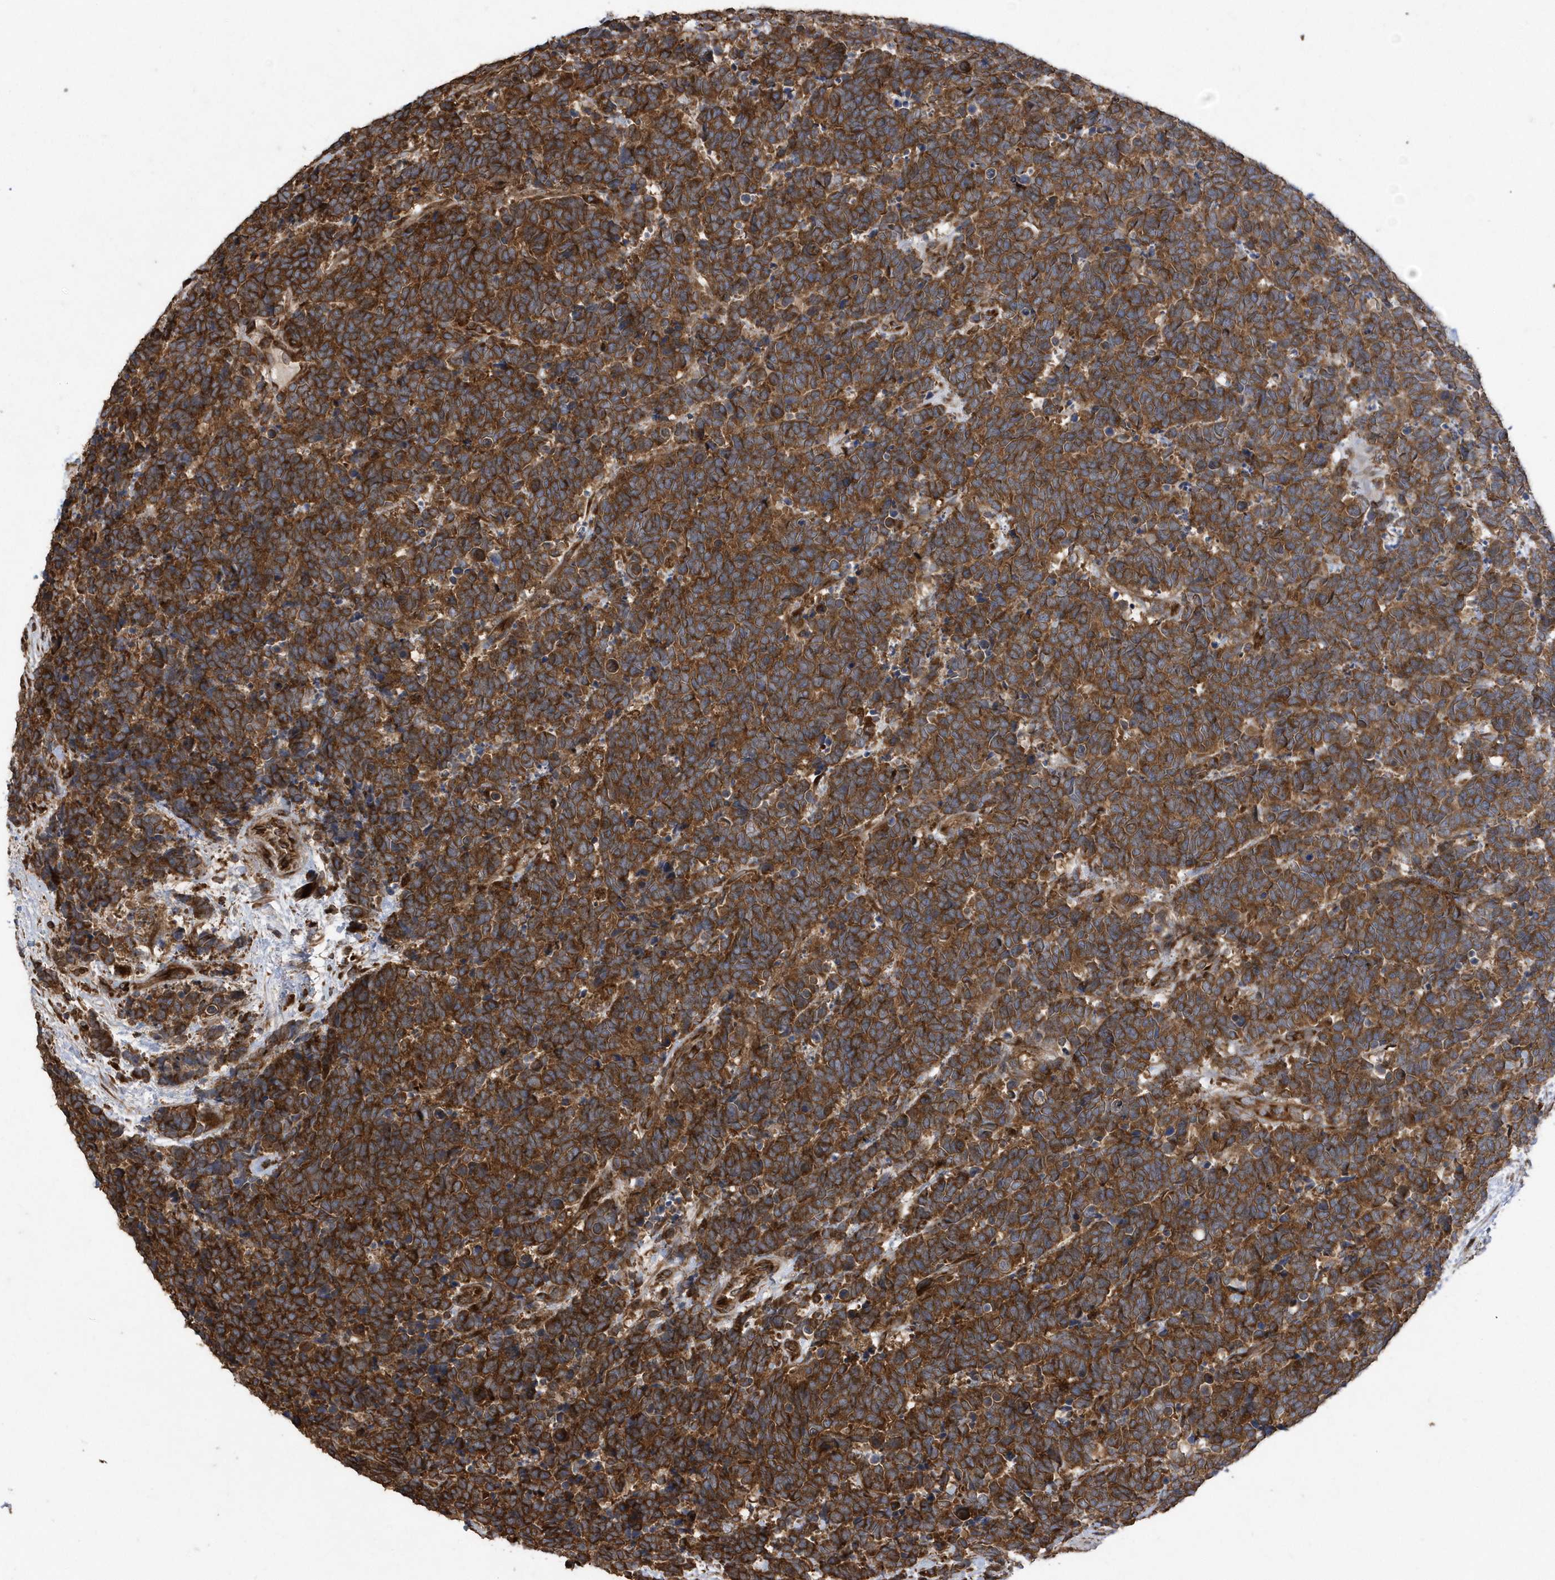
{"staining": {"intensity": "strong", "quantity": ">75%", "location": "cytoplasmic/membranous"}, "tissue": "carcinoid", "cell_type": "Tumor cells", "image_type": "cancer", "snomed": [{"axis": "morphology", "description": "Carcinoma, NOS"}, {"axis": "morphology", "description": "Carcinoid, malignant, NOS"}, {"axis": "topography", "description": "Urinary bladder"}], "caption": "This micrograph displays carcinoid stained with immunohistochemistry to label a protein in brown. The cytoplasmic/membranous of tumor cells show strong positivity for the protein. Nuclei are counter-stained blue.", "gene": "WASHC5", "patient": {"sex": "male", "age": 57}}